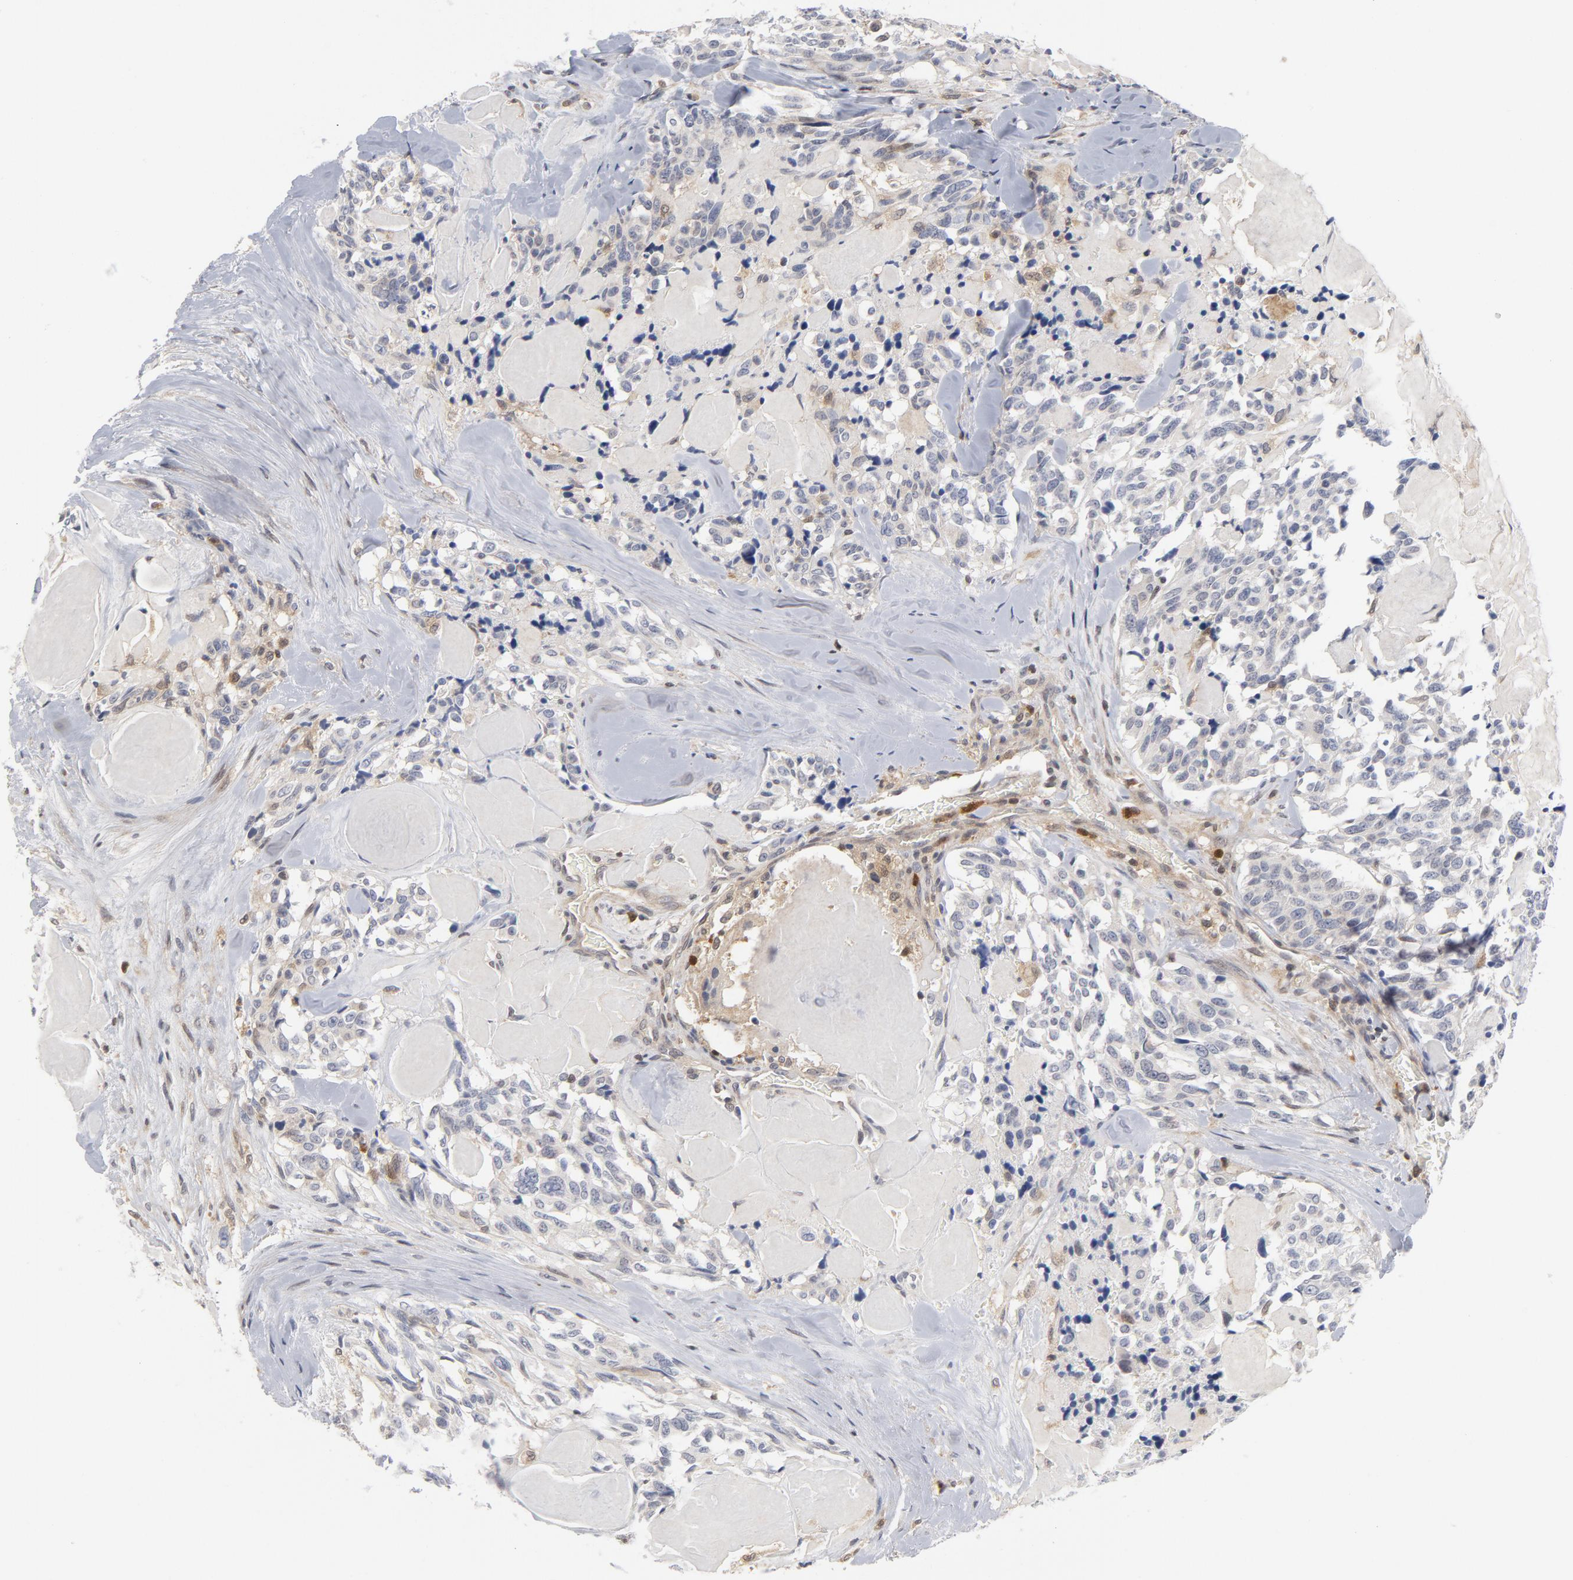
{"staining": {"intensity": "negative", "quantity": "none", "location": "none"}, "tissue": "thyroid cancer", "cell_type": "Tumor cells", "image_type": "cancer", "snomed": [{"axis": "morphology", "description": "Carcinoma, NOS"}, {"axis": "morphology", "description": "Carcinoid, malignant, NOS"}, {"axis": "topography", "description": "Thyroid gland"}], "caption": "This is an immunohistochemistry (IHC) histopathology image of human thyroid cancer. There is no staining in tumor cells.", "gene": "TRADD", "patient": {"sex": "male", "age": 33}}